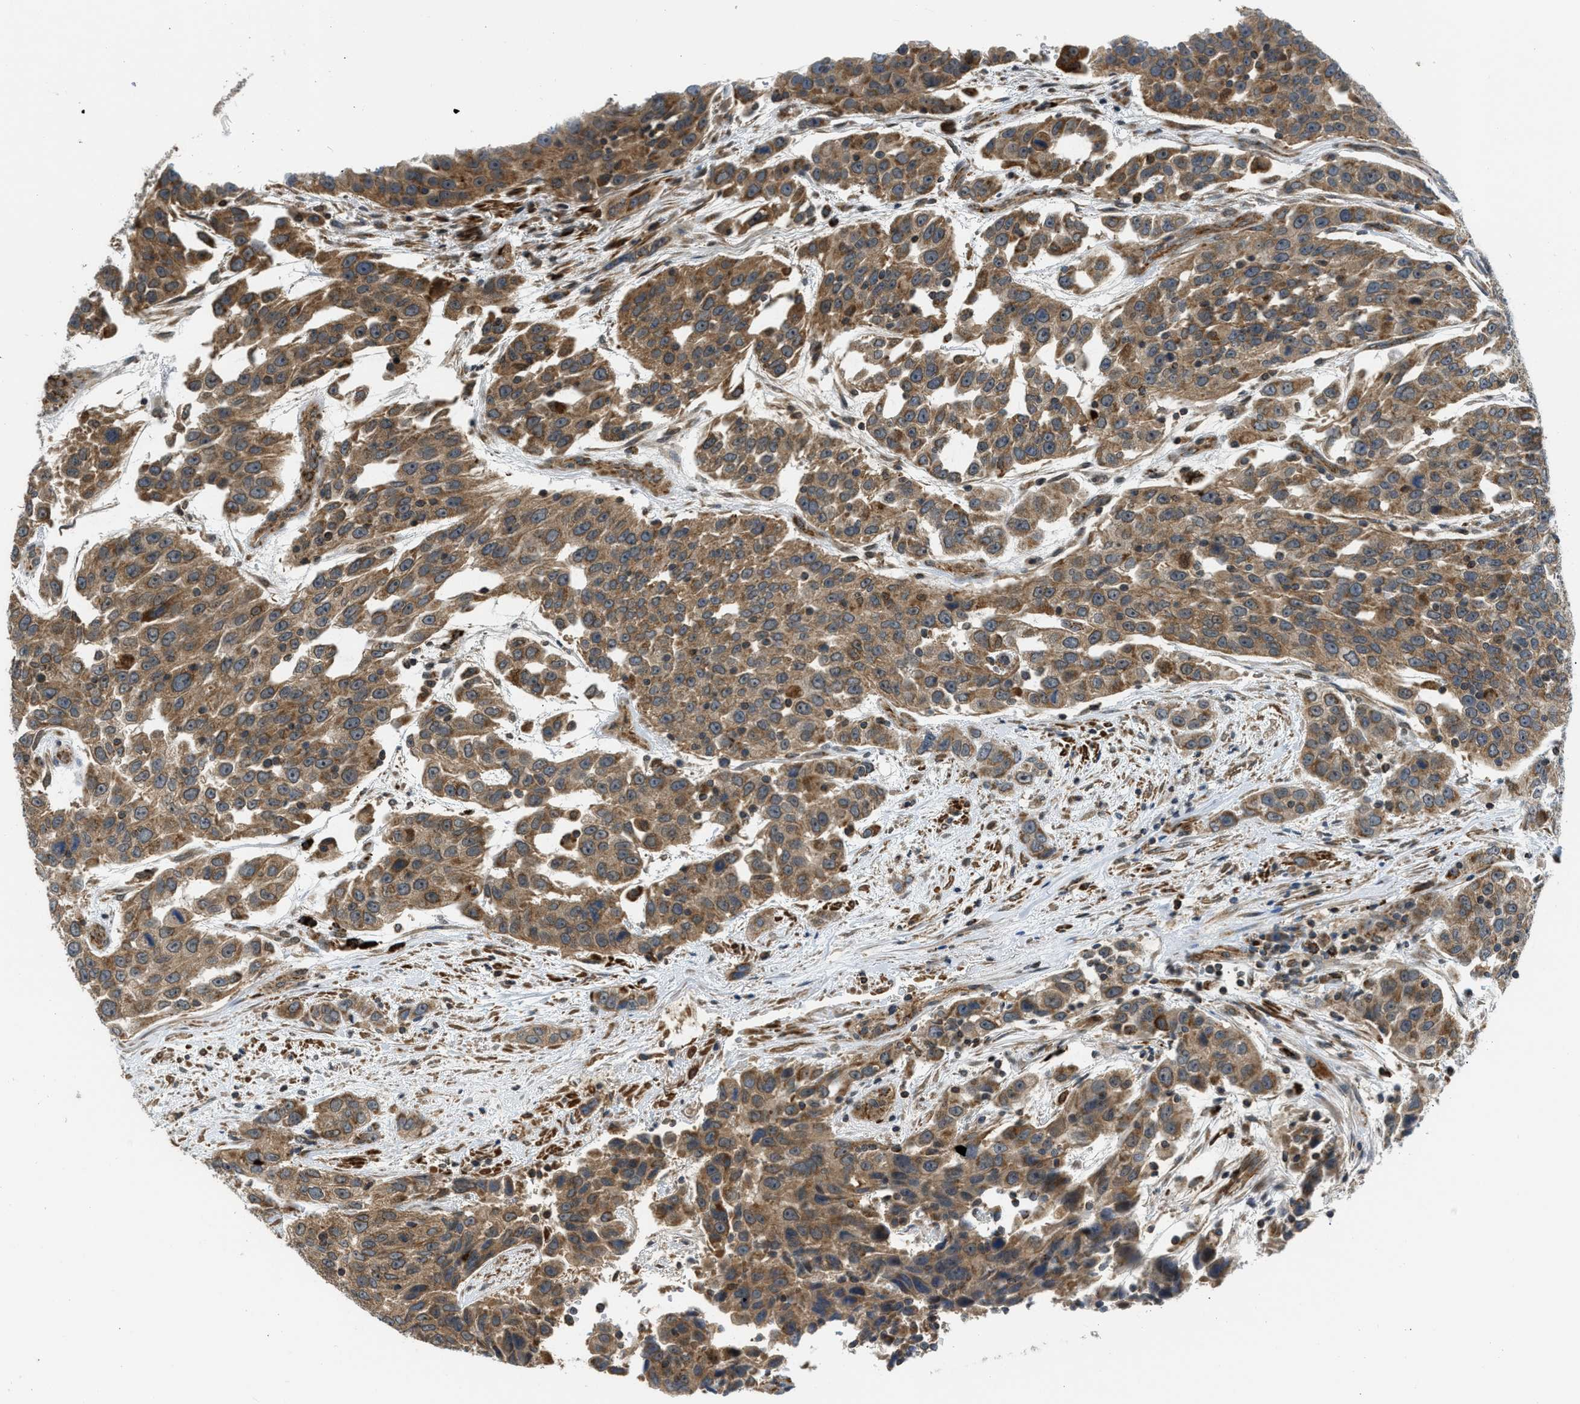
{"staining": {"intensity": "moderate", "quantity": ">75%", "location": "cytoplasmic/membranous"}, "tissue": "urothelial cancer", "cell_type": "Tumor cells", "image_type": "cancer", "snomed": [{"axis": "morphology", "description": "Urothelial carcinoma, High grade"}, {"axis": "topography", "description": "Urinary bladder"}], "caption": "An image of urothelial cancer stained for a protein shows moderate cytoplasmic/membranous brown staining in tumor cells.", "gene": "SESN2", "patient": {"sex": "female", "age": 80}}